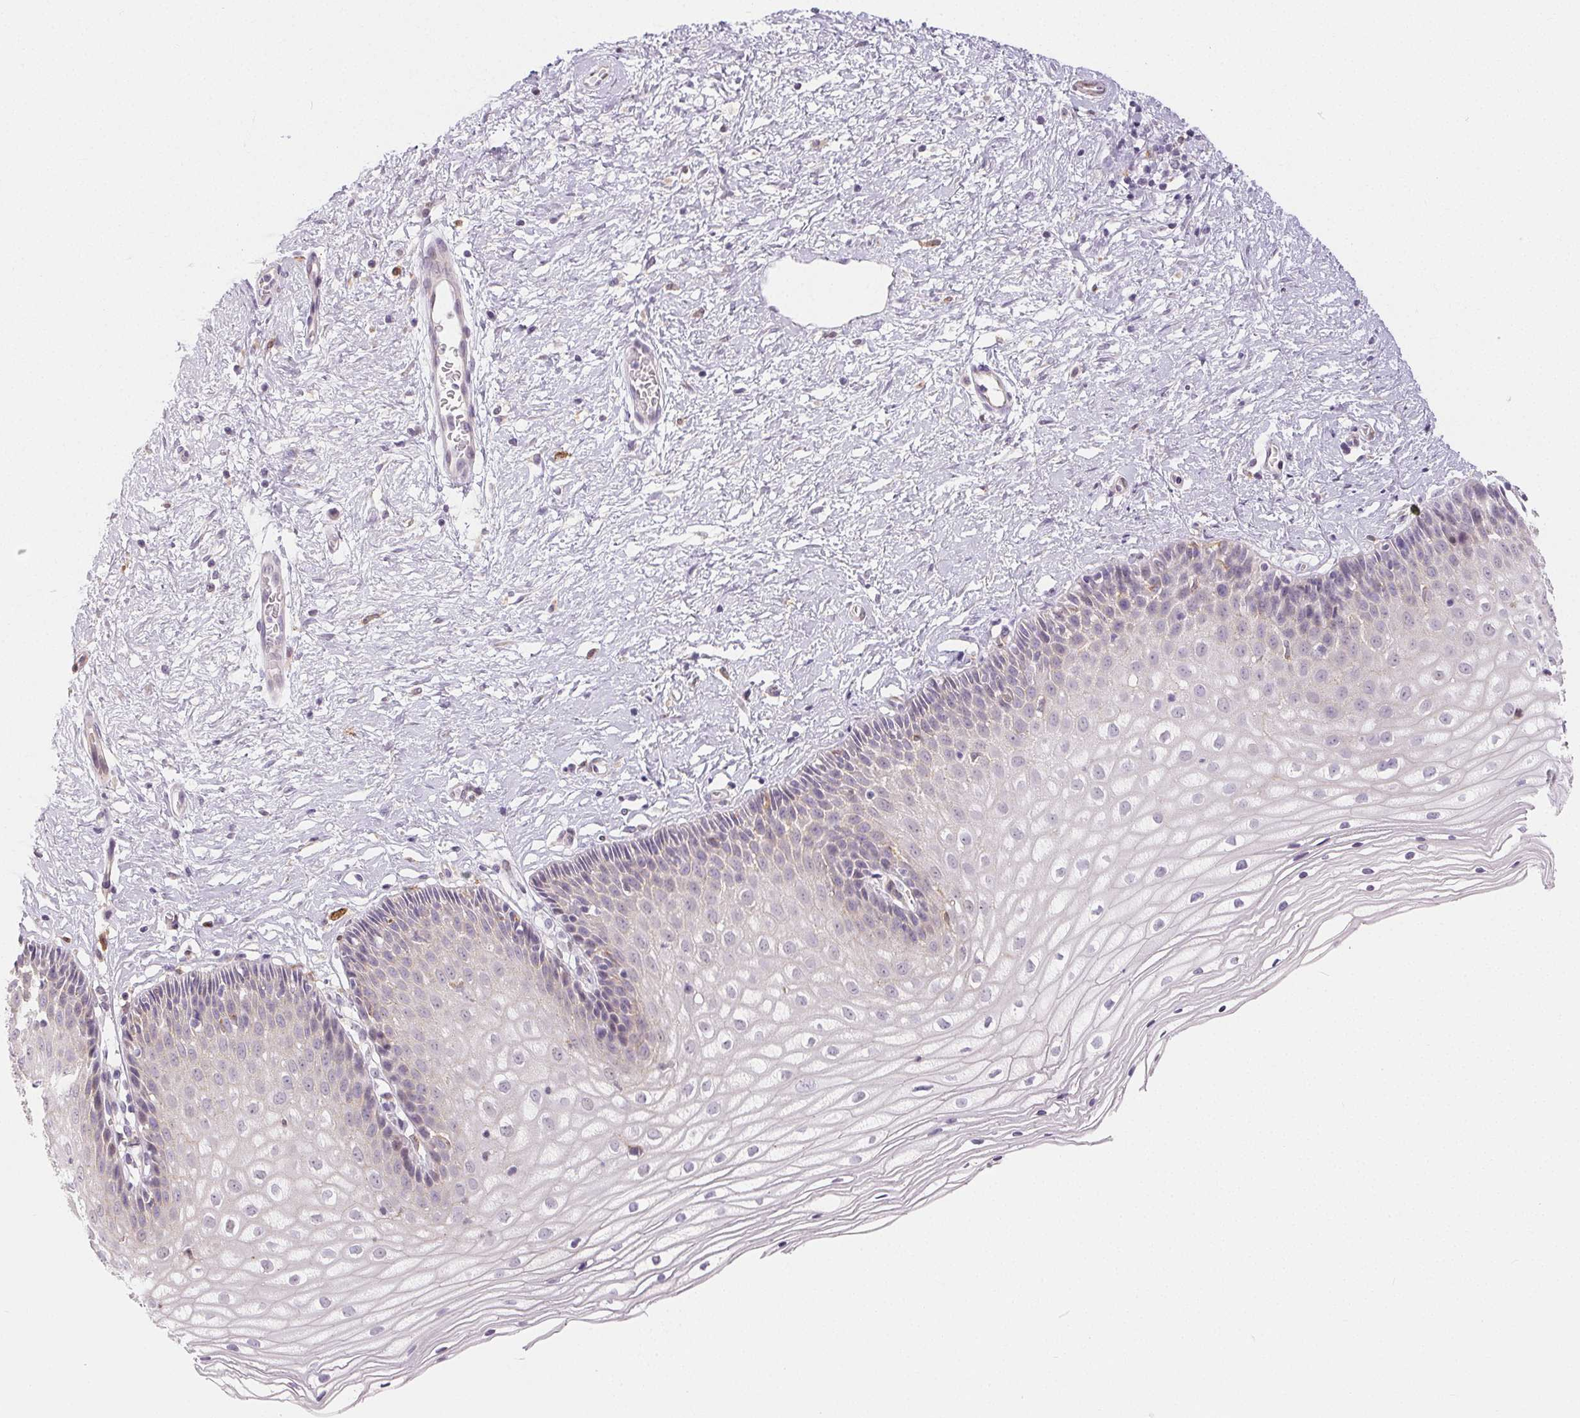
{"staining": {"intensity": "weak", "quantity": "25%-75%", "location": "cytoplasmic/membranous"}, "tissue": "cervix", "cell_type": "Glandular cells", "image_type": "normal", "snomed": [{"axis": "morphology", "description": "Normal tissue, NOS"}, {"axis": "topography", "description": "Cervix"}], "caption": "A histopathology image of cervix stained for a protein shows weak cytoplasmic/membranous brown staining in glandular cells. (DAB (3,3'-diaminobenzidine) IHC with brightfield microscopy, high magnification).", "gene": "RPGRIP1", "patient": {"sex": "female", "age": 36}}